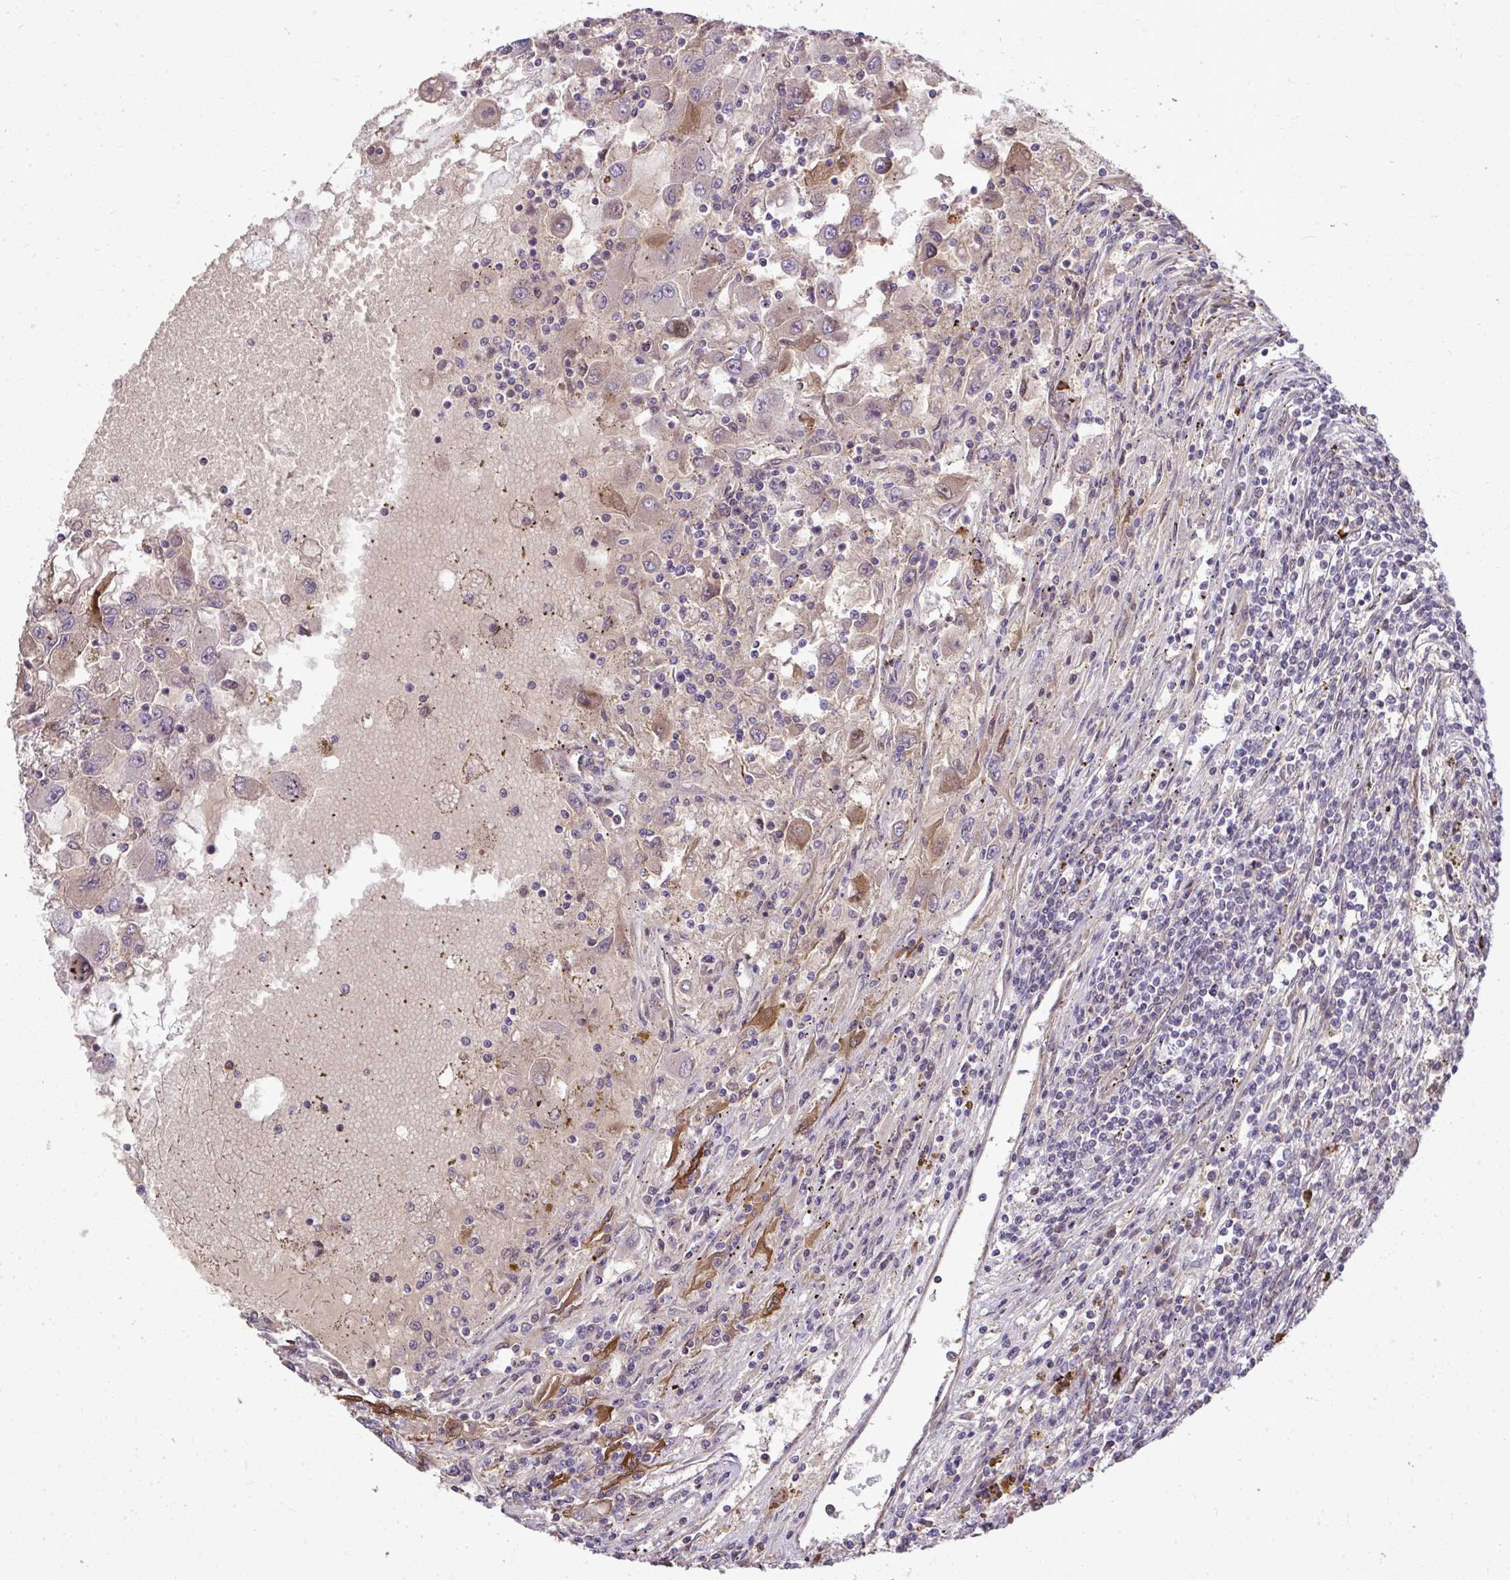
{"staining": {"intensity": "moderate", "quantity": "<25%", "location": "cytoplasmic/membranous"}, "tissue": "renal cancer", "cell_type": "Tumor cells", "image_type": "cancer", "snomed": [{"axis": "morphology", "description": "Adenocarcinoma, NOS"}, {"axis": "topography", "description": "Kidney"}], "caption": "Tumor cells show low levels of moderate cytoplasmic/membranous positivity in approximately <25% of cells in human renal adenocarcinoma. (DAB = brown stain, brightfield microscopy at high magnification).", "gene": "ZSCAN9", "patient": {"sex": "female", "age": 67}}